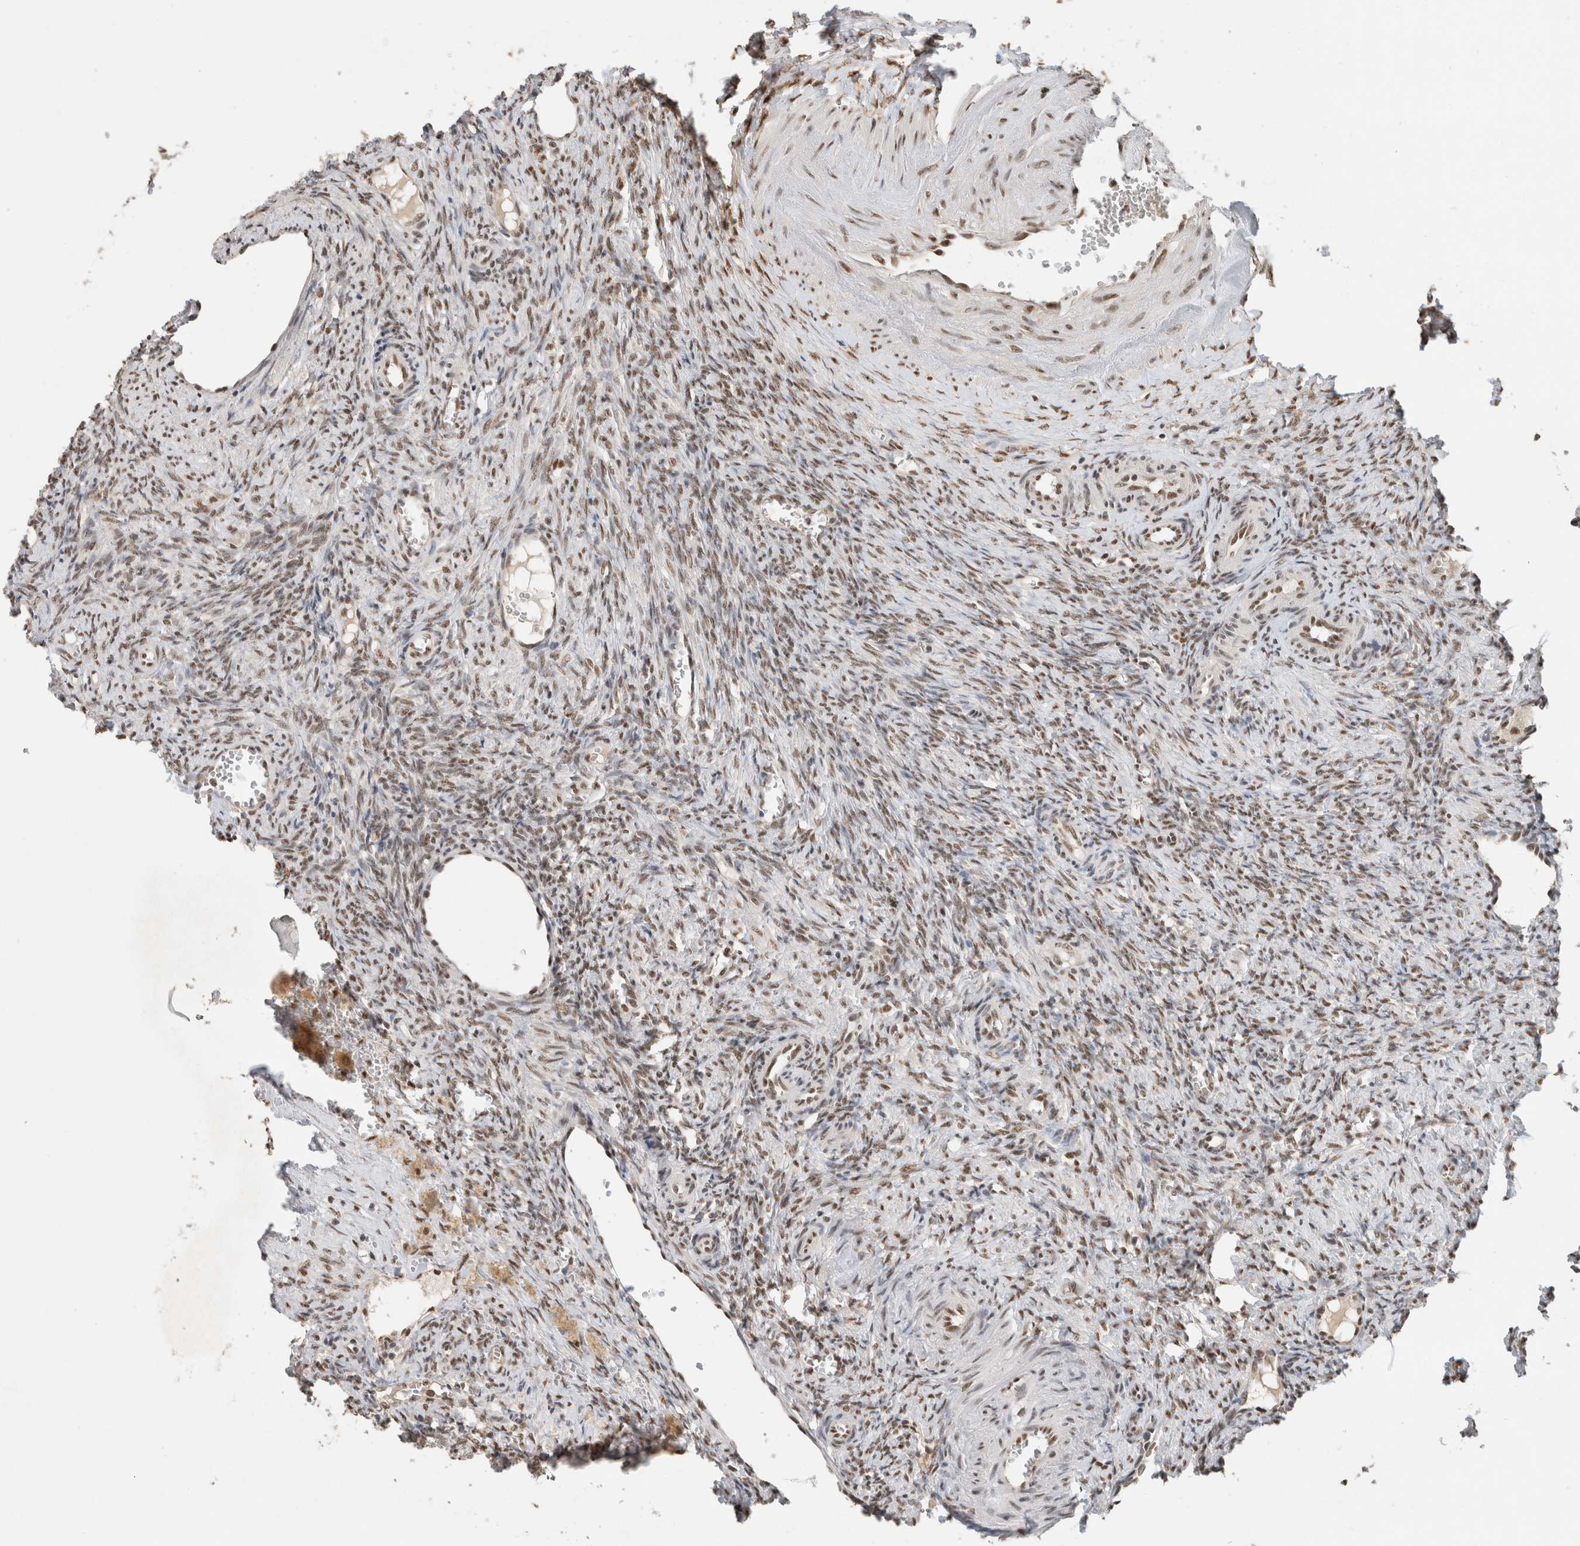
{"staining": {"intensity": "strong", "quantity": ">75%", "location": "nuclear"}, "tissue": "ovary", "cell_type": "Follicle cells", "image_type": "normal", "snomed": [{"axis": "morphology", "description": "Normal tissue, NOS"}, {"axis": "topography", "description": "Ovary"}], "caption": "Protein expression analysis of unremarkable human ovary reveals strong nuclear positivity in approximately >75% of follicle cells.", "gene": "DDX42", "patient": {"sex": "female", "age": 41}}